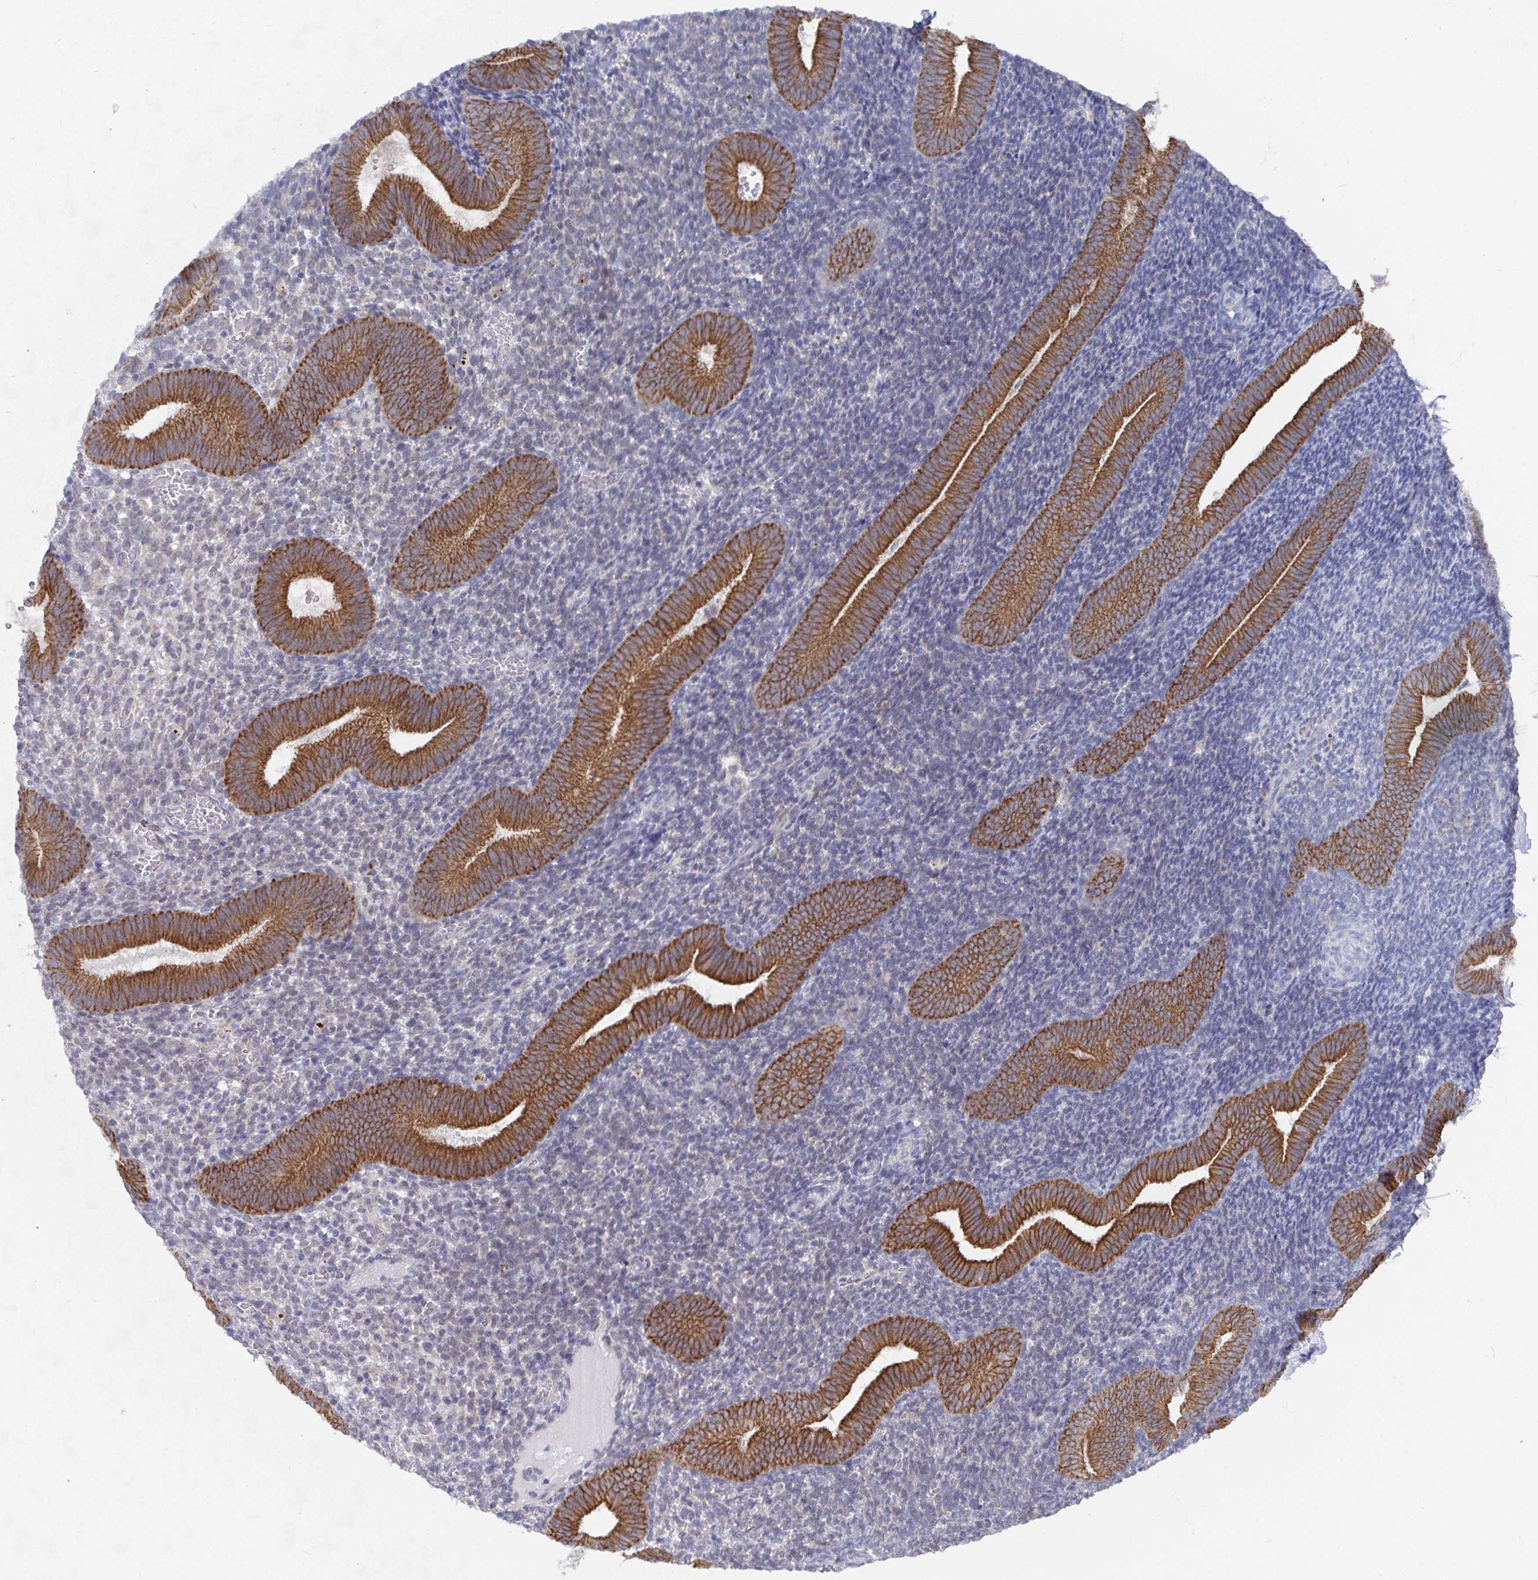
{"staining": {"intensity": "negative", "quantity": "none", "location": "none"}, "tissue": "endometrium", "cell_type": "Cells in endometrial stroma", "image_type": "normal", "snomed": [{"axis": "morphology", "description": "Normal tissue, NOS"}, {"axis": "topography", "description": "Endometrium"}], "caption": "Benign endometrium was stained to show a protein in brown. There is no significant expression in cells in endometrial stroma.", "gene": "ZIK1", "patient": {"sex": "female", "age": 25}}